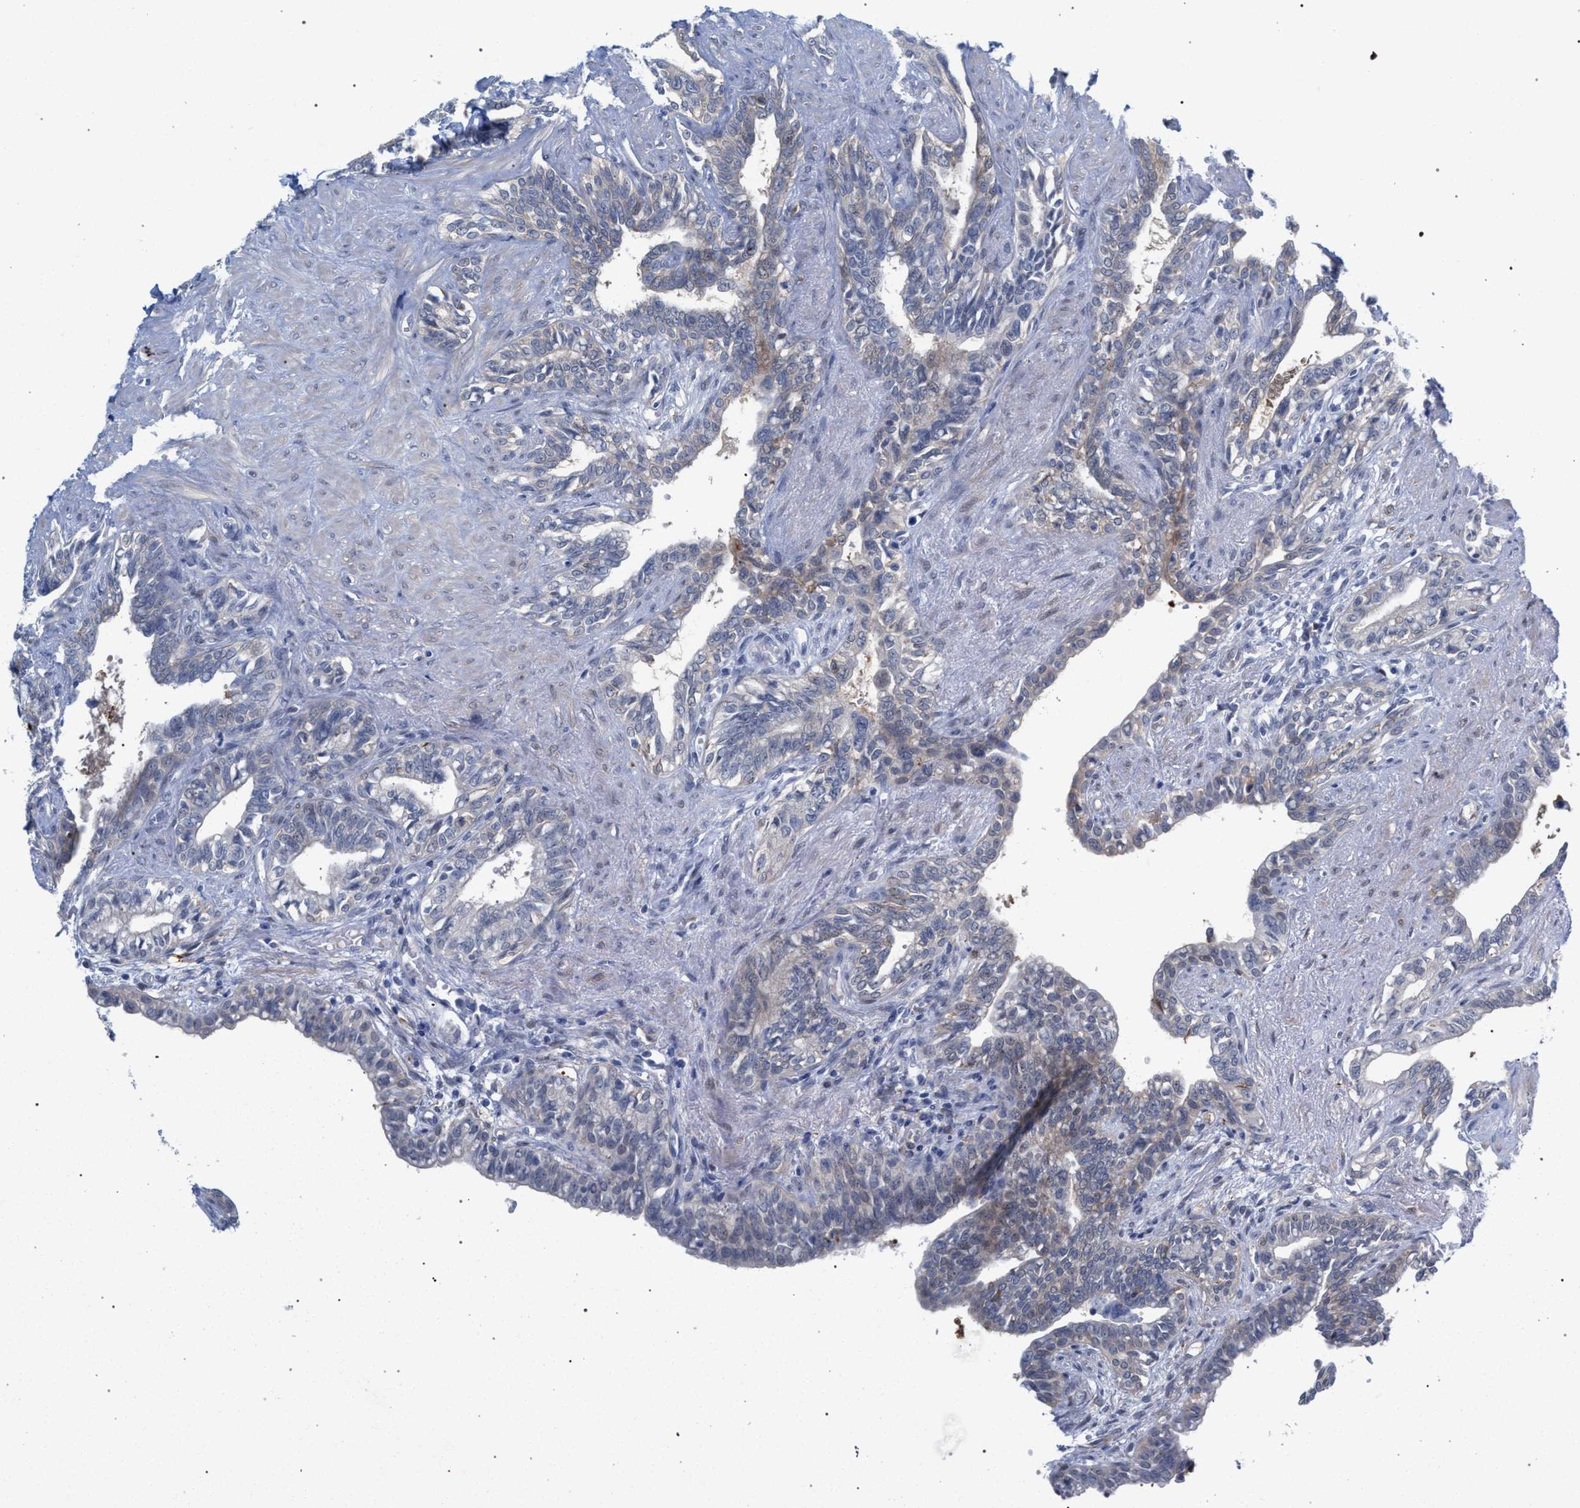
{"staining": {"intensity": "weak", "quantity": "25%-75%", "location": "cytoplasmic/membranous"}, "tissue": "seminal vesicle", "cell_type": "Glandular cells", "image_type": "normal", "snomed": [{"axis": "morphology", "description": "Normal tissue, NOS"}, {"axis": "morphology", "description": "Adenocarcinoma, High grade"}, {"axis": "topography", "description": "Prostate"}, {"axis": "topography", "description": "Seminal veicle"}], "caption": "Unremarkable seminal vesicle was stained to show a protein in brown. There is low levels of weak cytoplasmic/membranous expression in approximately 25%-75% of glandular cells. Immunohistochemistry stains the protein of interest in brown and the nuclei are stained blue.", "gene": "FHOD3", "patient": {"sex": "male", "age": 55}}